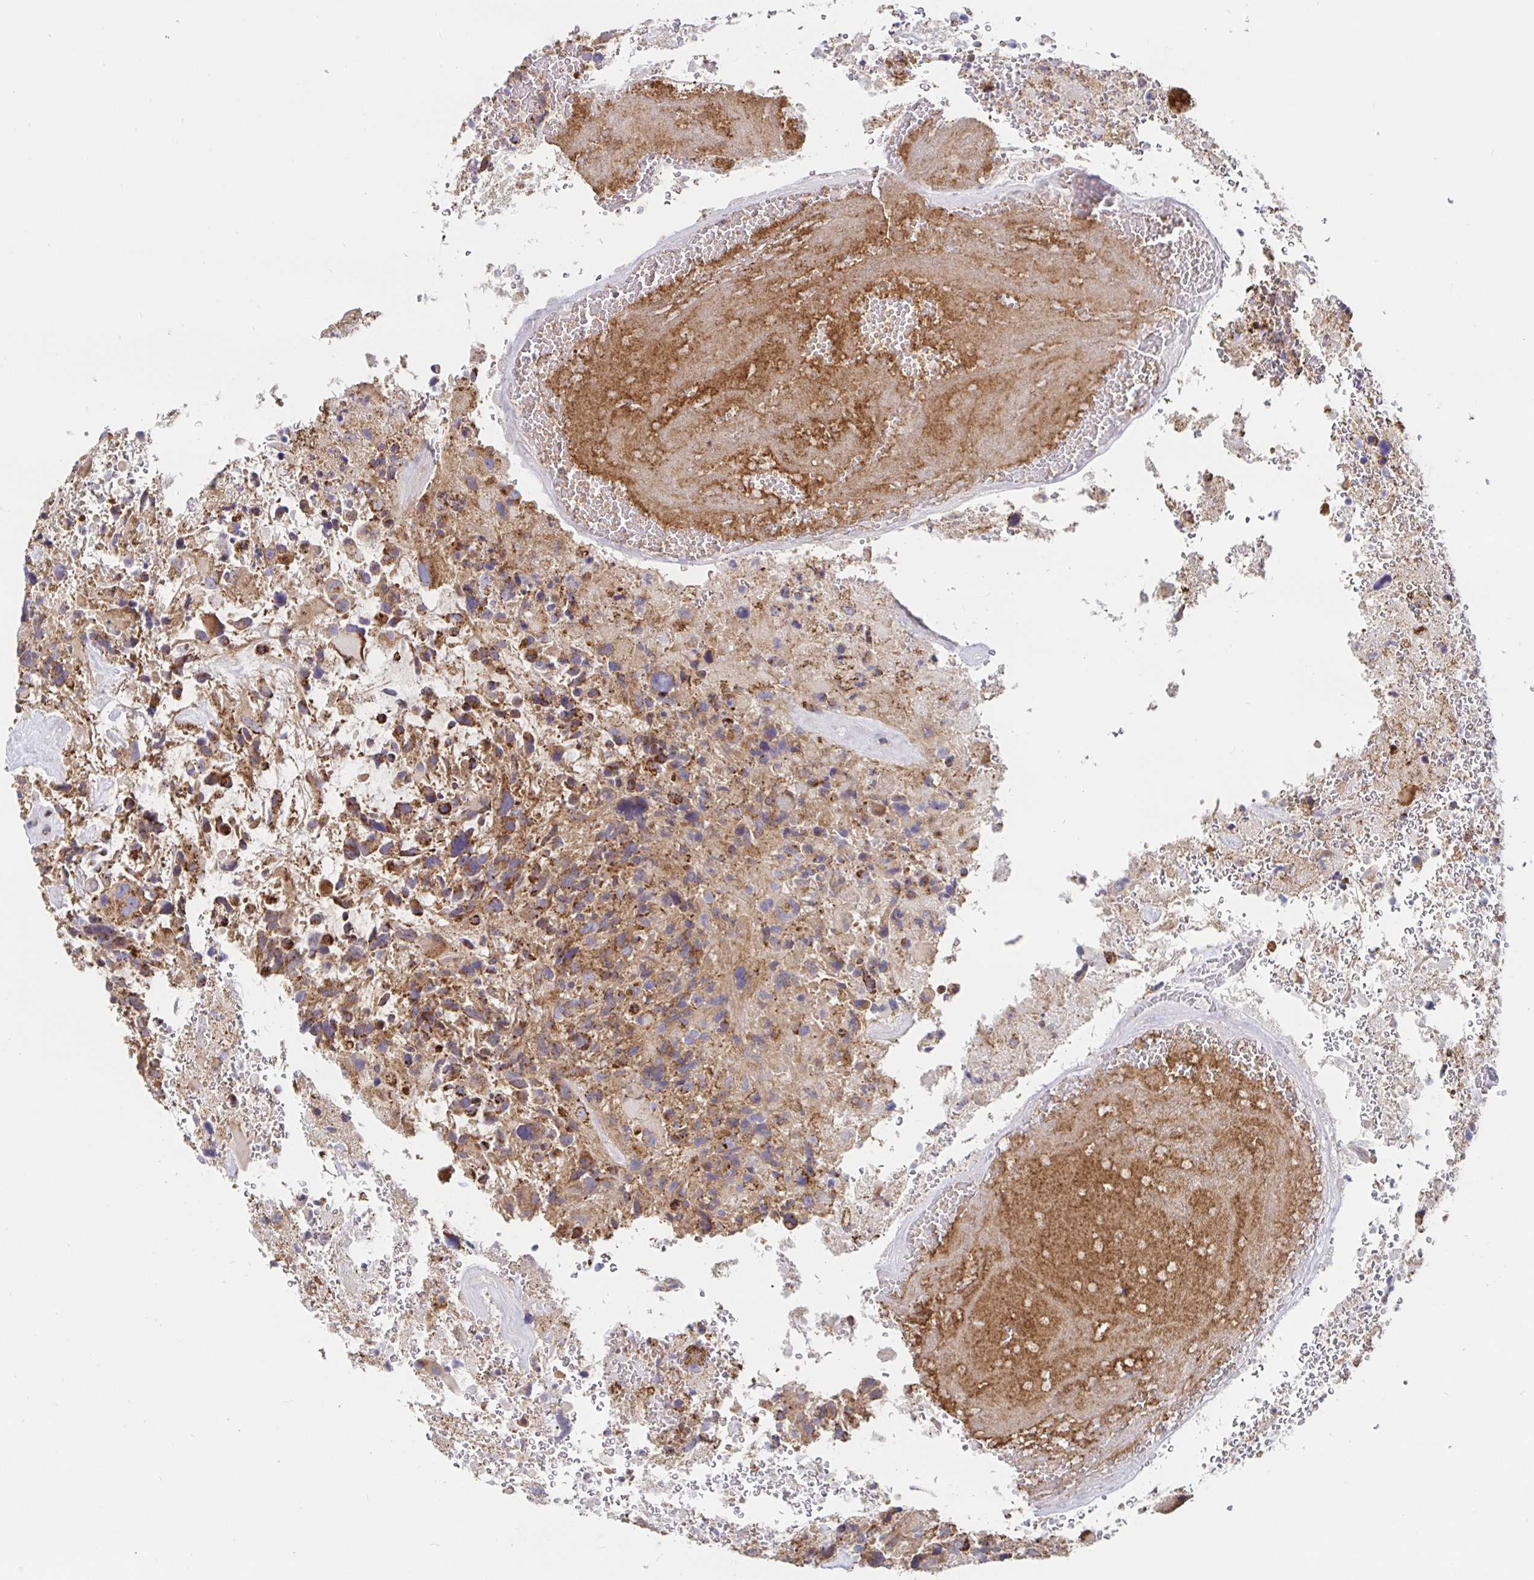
{"staining": {"intensity": "moderate", "quantity": ">75%", "location": "cytoplasmic/membranous"}, "tissue": "glioma", "cell_type": "Tumor cells", "image_type": "cancer", "snomed": [{"axis": "morphology", "description": "Glioma, malignant, High grade"}, {"axis": "topography", "description": "Brain"}], "caption": "Immunohistochemical staining of human high-grade glioma (malignant) exhibits moderate cytoplasmic/membranous protein staining in approximately >75% of tumor cells. Using DAB (3,3'-diaminobenzidine) (brown) and hematoxylin (blue) stains, captured at high magnification using brightfield microscopy.", "gene": "PRDX3", "patient": {"sex": "female", "age": 71}}